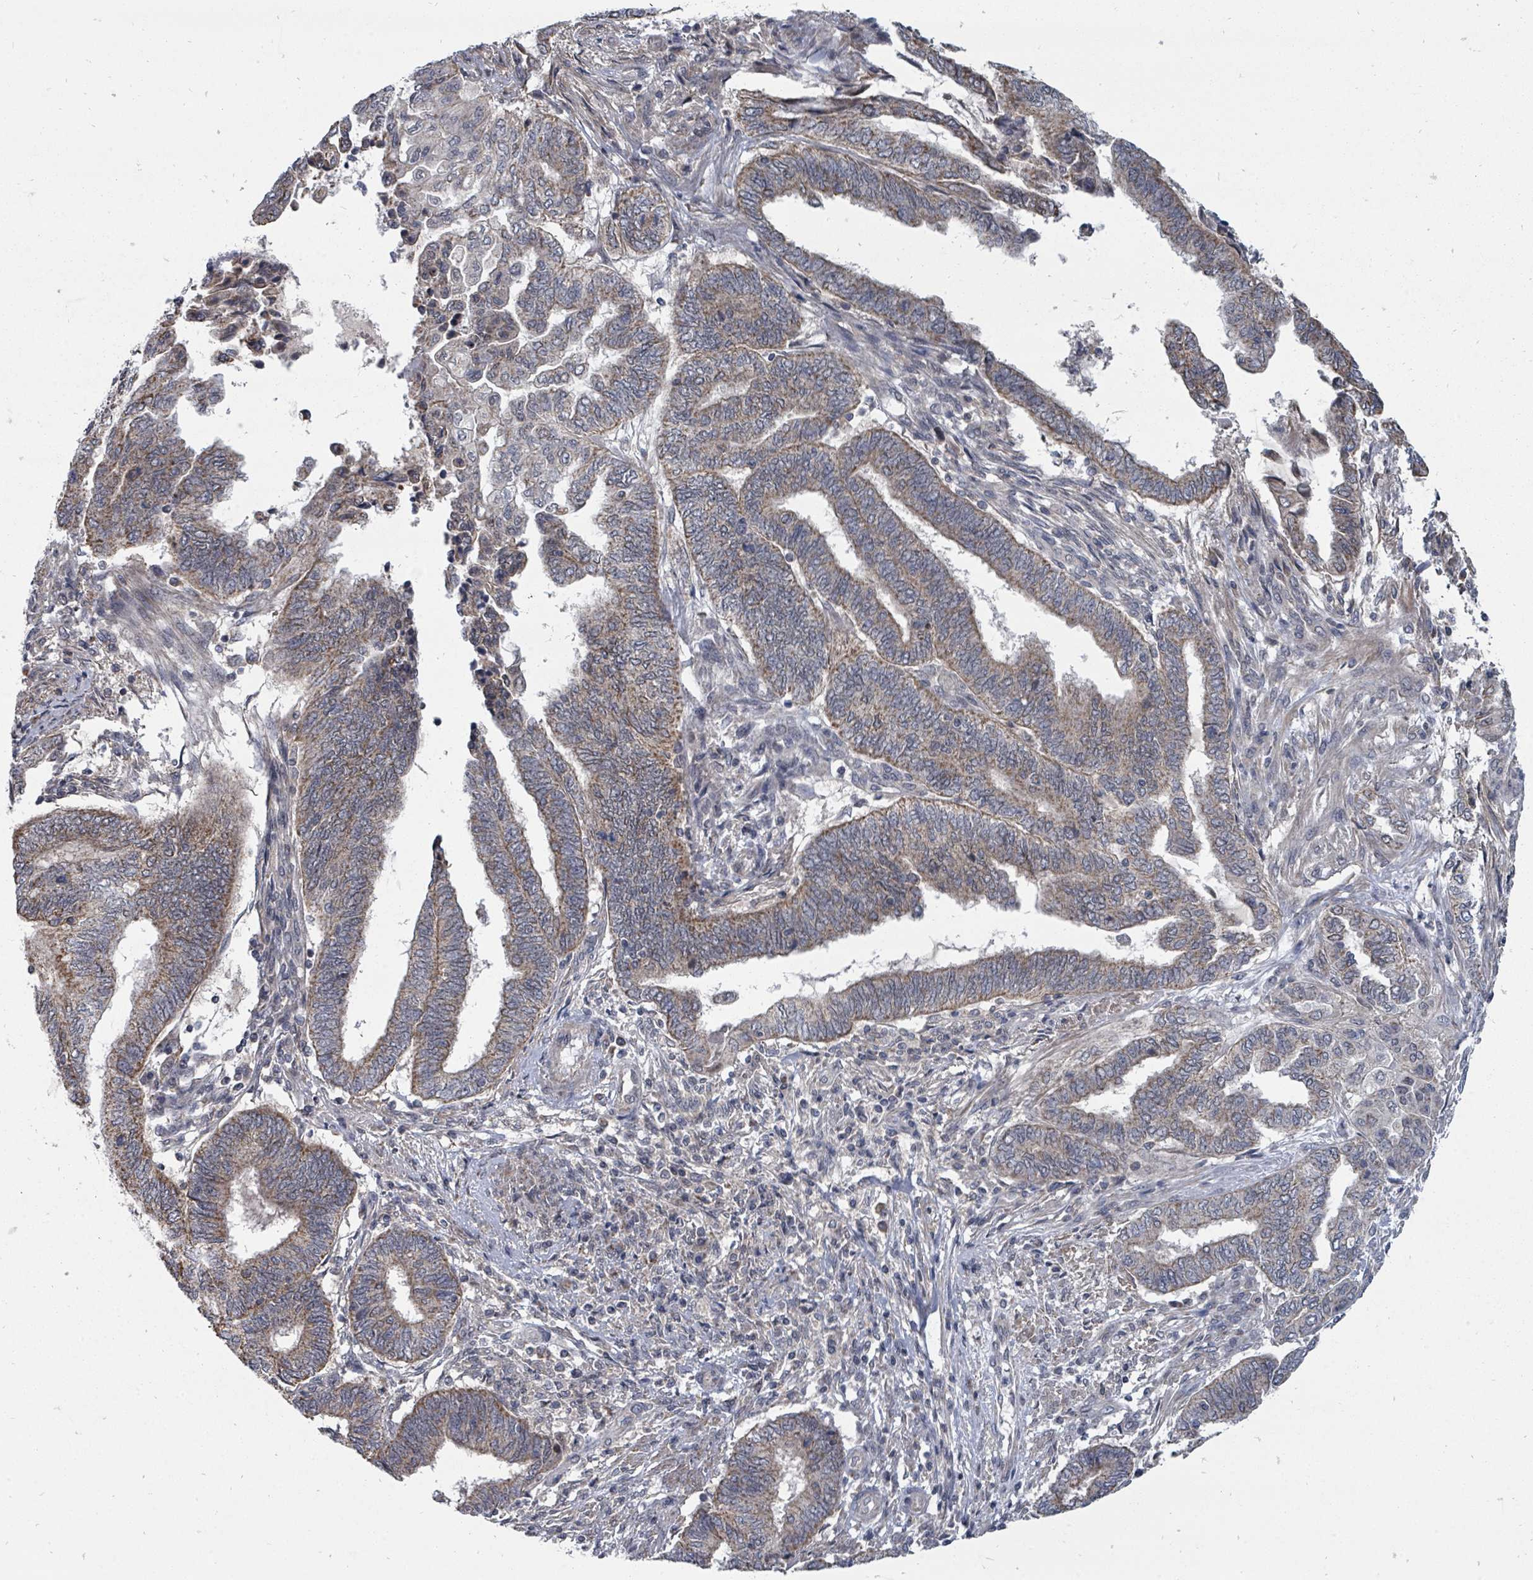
{"staining": {"intensity": "weak", "quantity": "25%-75%", "location": "cytoplasmic/membranous"}, "tissue": "endometrial cancer", "cell_type": "Tumor cells", "image_type": "cancer", "snomed": [{"axis": "morphology", "description": "Adenocarcinoma, NOS"}, {"axis": "topography", "description": "Uterus"}, {"axis": "topography", "description": "Endometrium"}], "caption": "Endometrial cancer stained with IHC shows weak cytoplasmic/membranous staining in about 25%-75% of tumor cells.", "gene": "MAGOHB", "patient": {"sex": "female", "age": 70}}